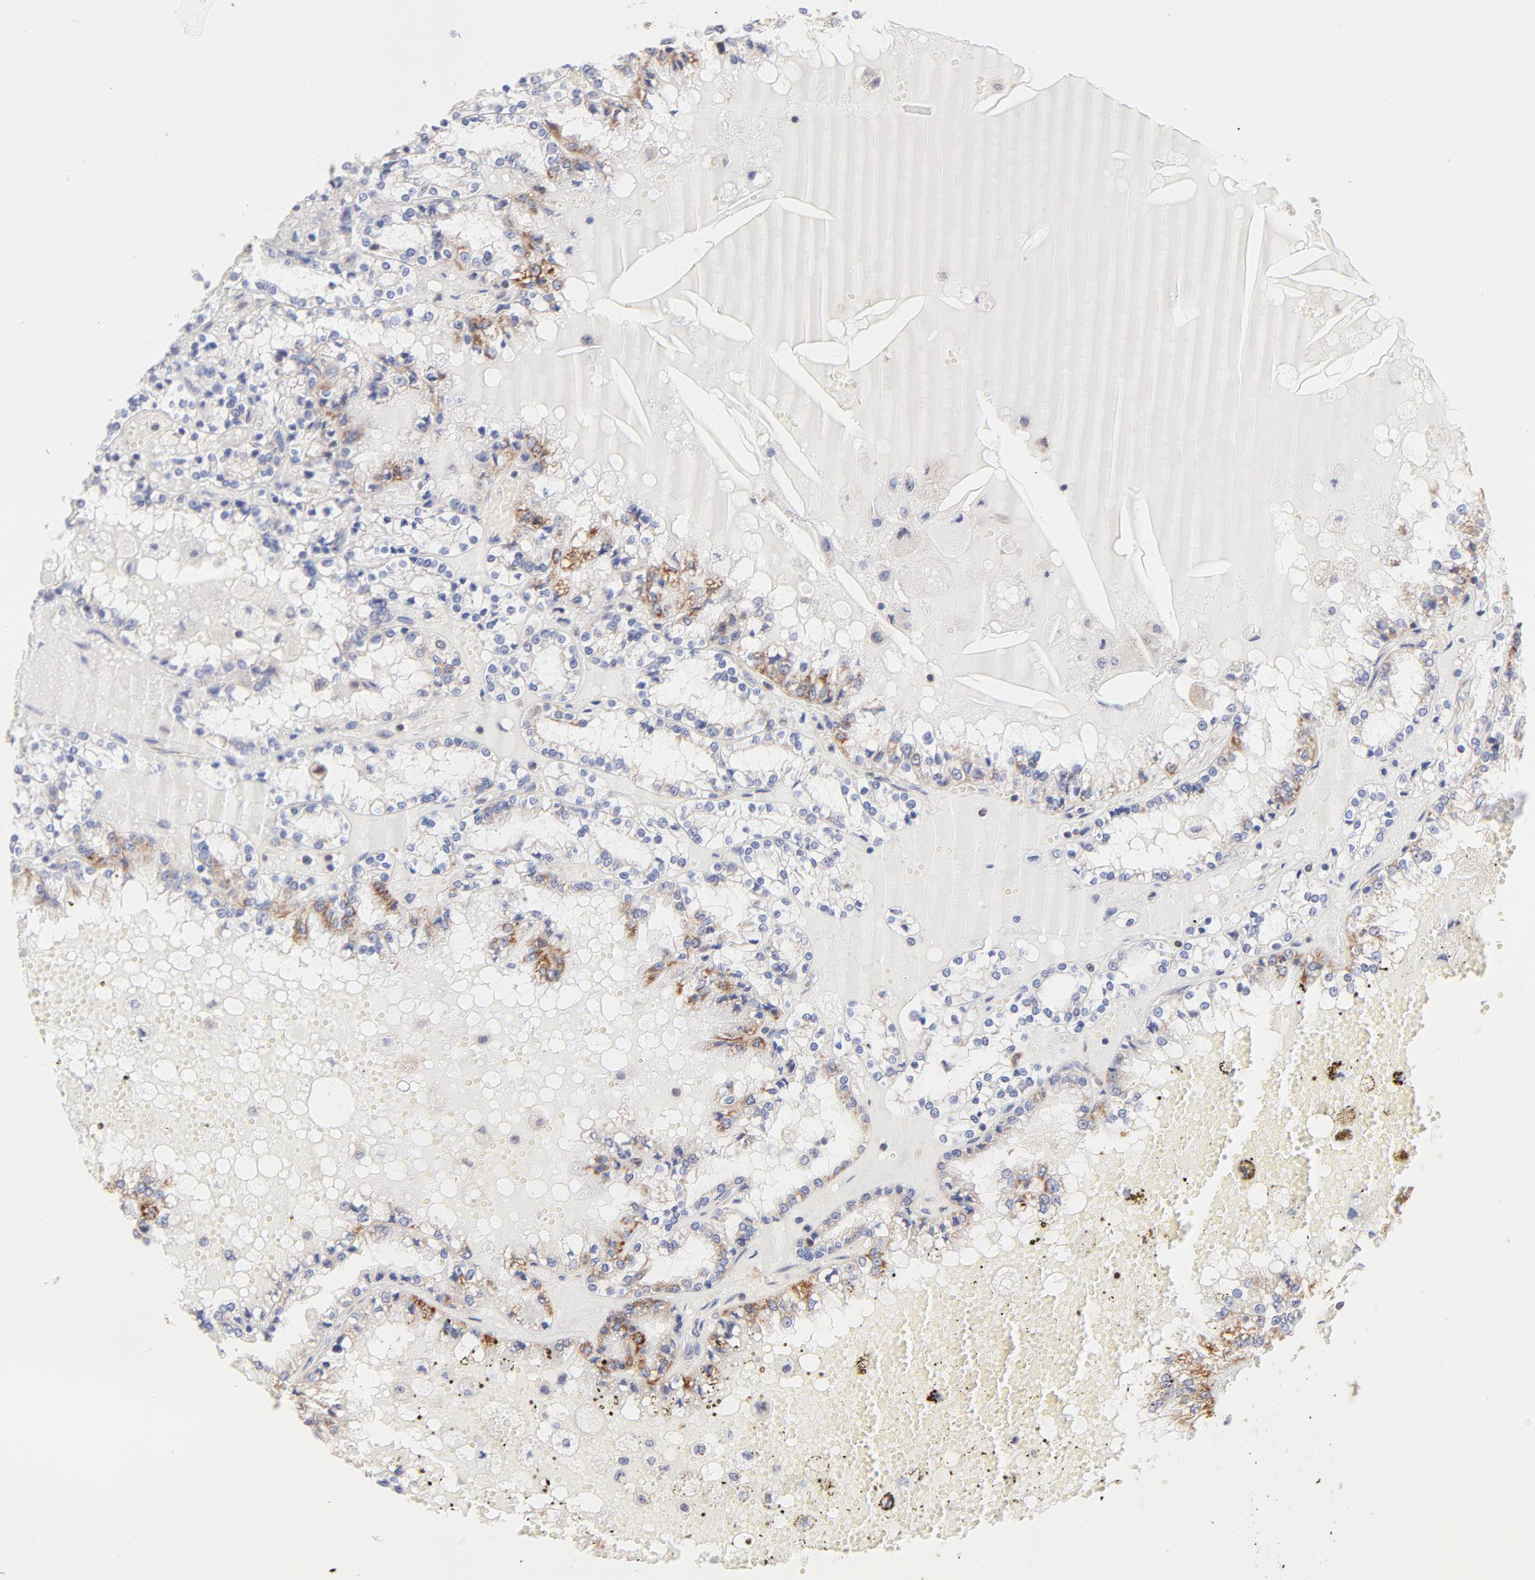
{"staining": {"intensity": "moderate", "quantity": "<25%", "location": "cytoplasmic/membranous"}, "tissue": "renal cancer", "cell_type": "Tumor cells", "image_type": "cancer", "snomed": [{"axis": "morphology", "description": "Adenocarcinoma, NOS"}, {"axis": "topography", "description": "Kidney"}], "caption": "Protein positivity by IHC demonstrates moderate cytoplasmic/membranous staining in approximately <25% of tumor cells in renal adenocarcinoma. The protein of interest is stained brown, and the nuclei are stained in blue (DAB IHC with brightfield microscopy, high magnification).", "gene": "TIMM8A", "patient": {"sex": "female", "age": 56}}